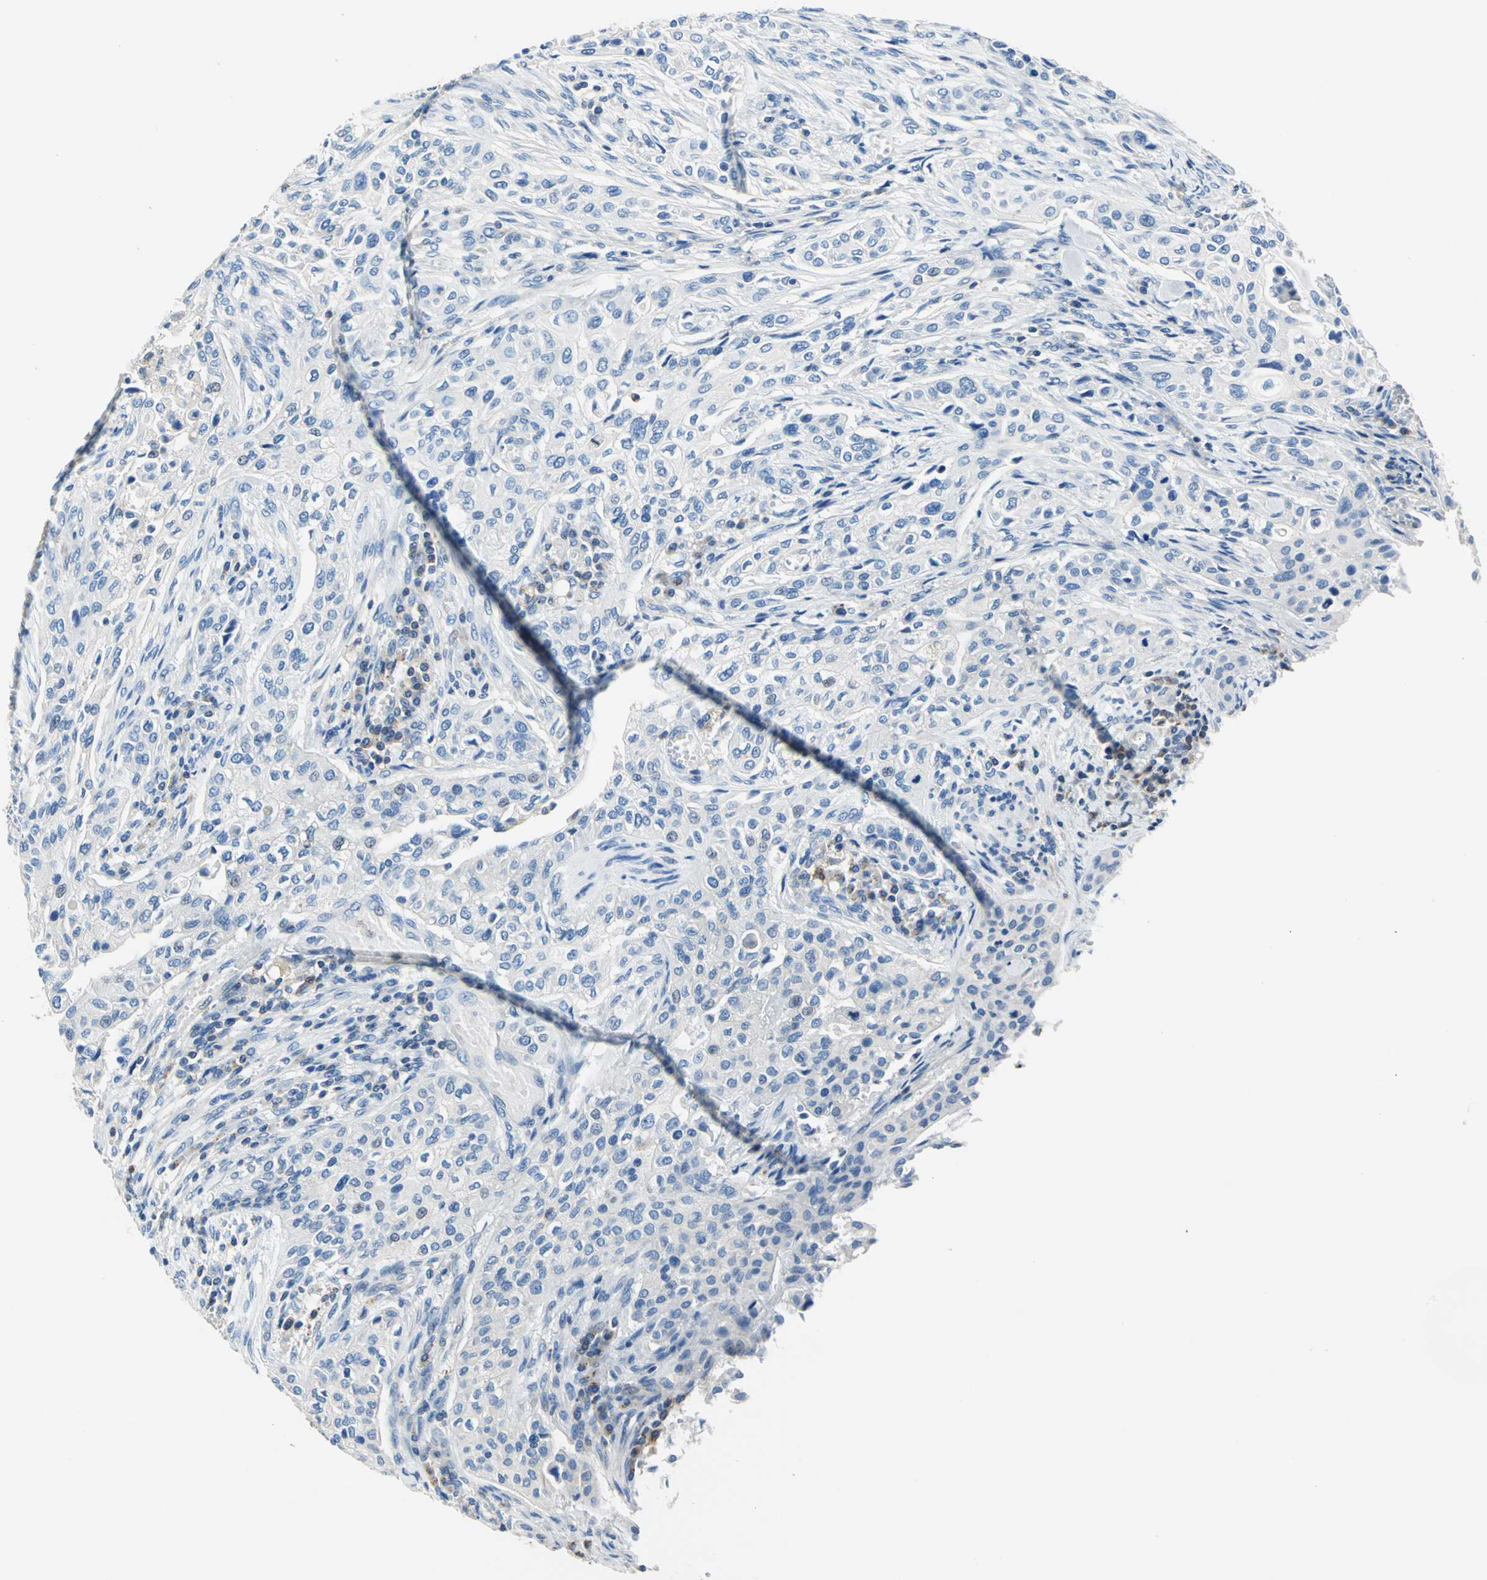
{"staining": {"intensity": "negative", "quantity": "none", "location": "none"}, "tissue": "urothelial cancer", "cell_type": "Tumor cells", "image_type": "cancer", "snomed": [{"axis": "morphology", "description": "Urothelial carcinoma, High grade"}, {"axis": "topography", "description": "Urinary bladder"}], "caption": "This is a photomicrograph of immunohistochemistry staining of high-grade urothelial carcinoma, which shows no positivity in tumor cells.", "gene": "SEPTIN6", "patient": {"sex": "male", "age": 74}}